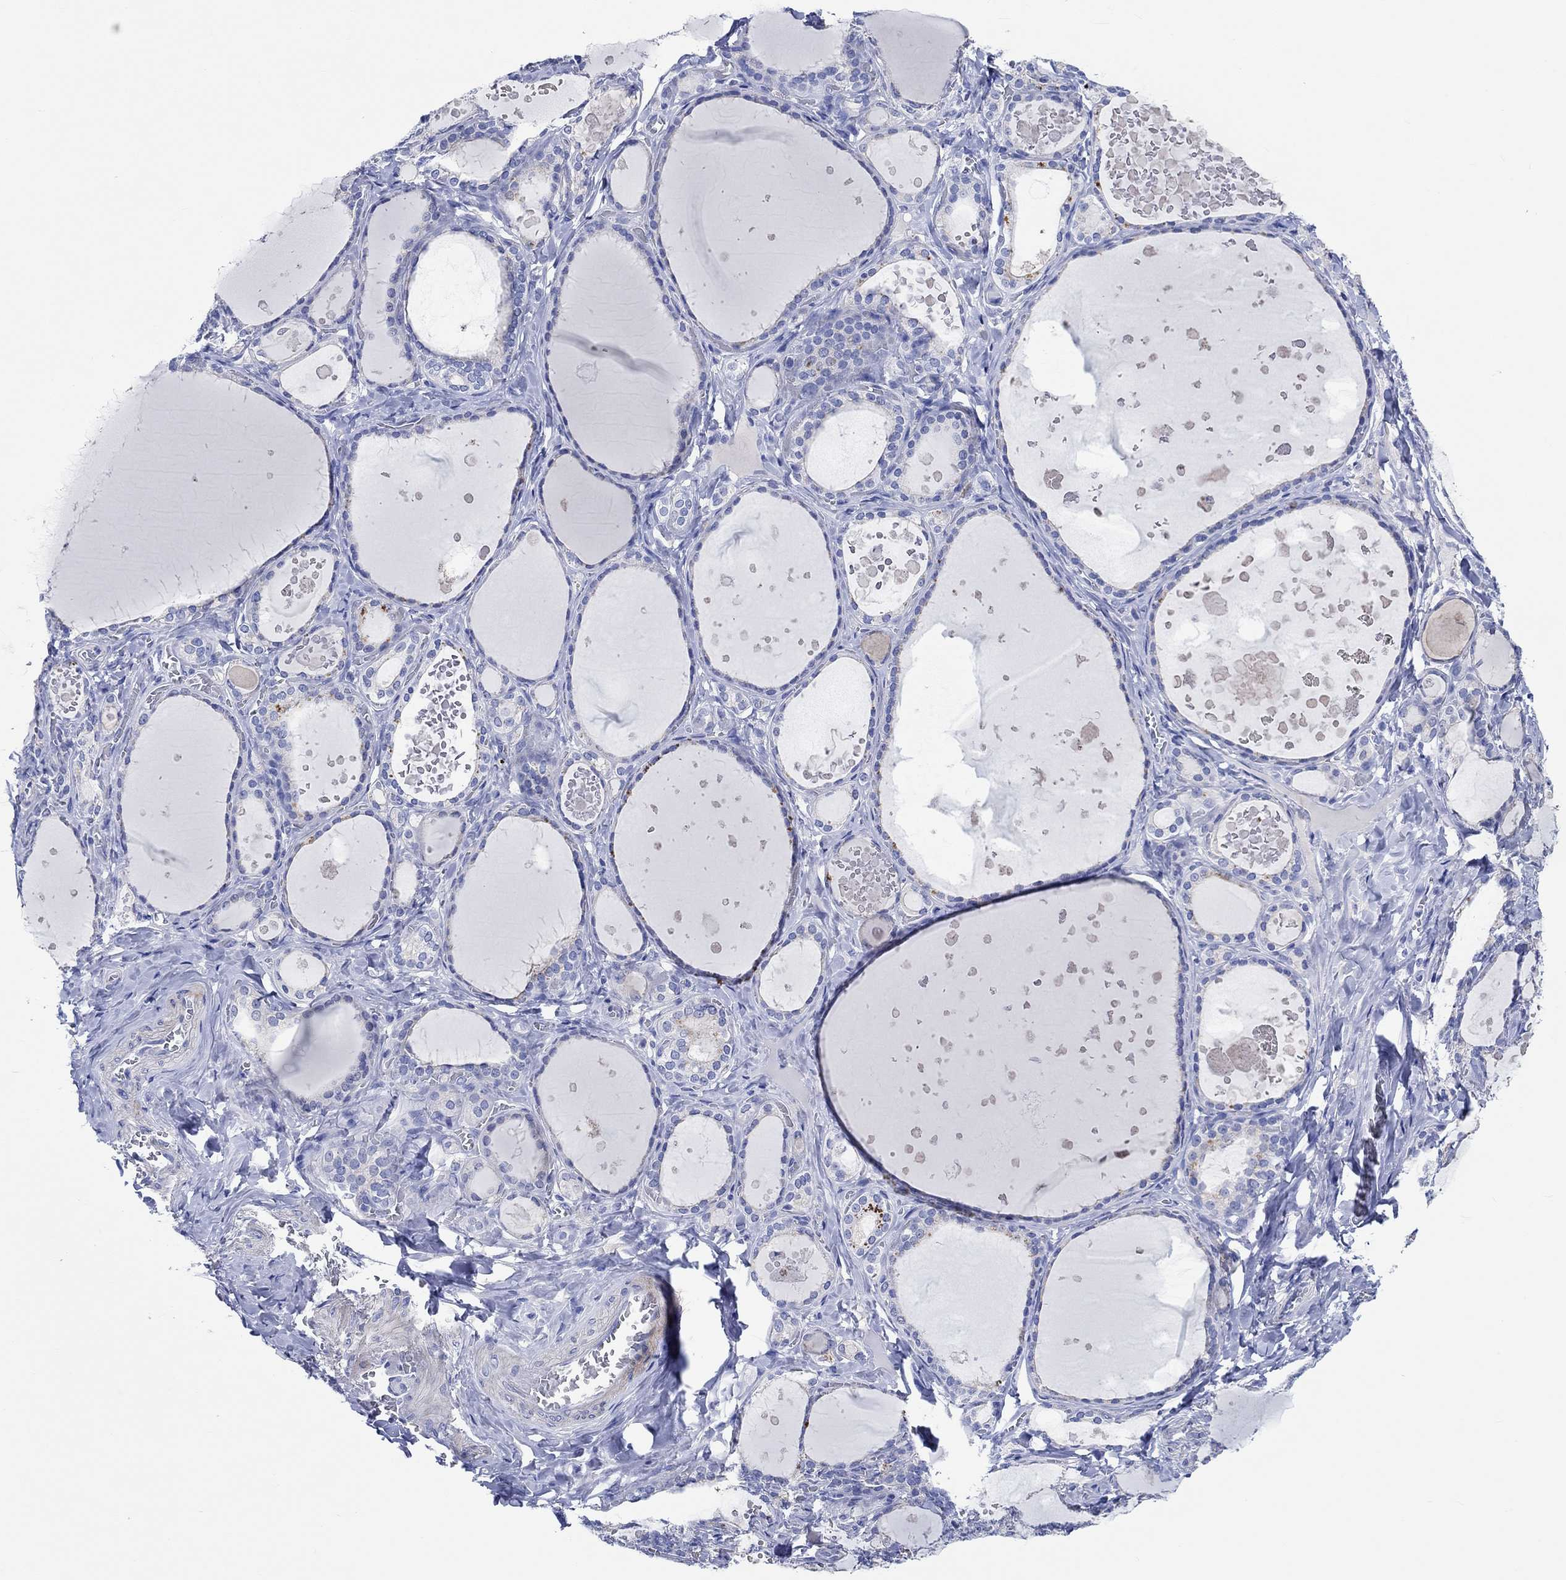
{"staining": {"intensity": "negative", "quantity": "none", "location": "none"}, "tissue": "thyroid gland", "cell_type": "Glandular cells", "image_type": "normal", "snomed": [{"axis": "morphology", "description": "Normal tissue, NOS"}, {"axis": "topography", "description": "Thyroid gland"}], "caption": "The immunohistochemistry (IHC) micrograph has no significant positivity in glandular cells of thyroid gland. (DAB IHC visualized using brightfield microscopy, high magnification).", "gene": "SHISA4", "patient": {"sex": "female", "age": 56}}